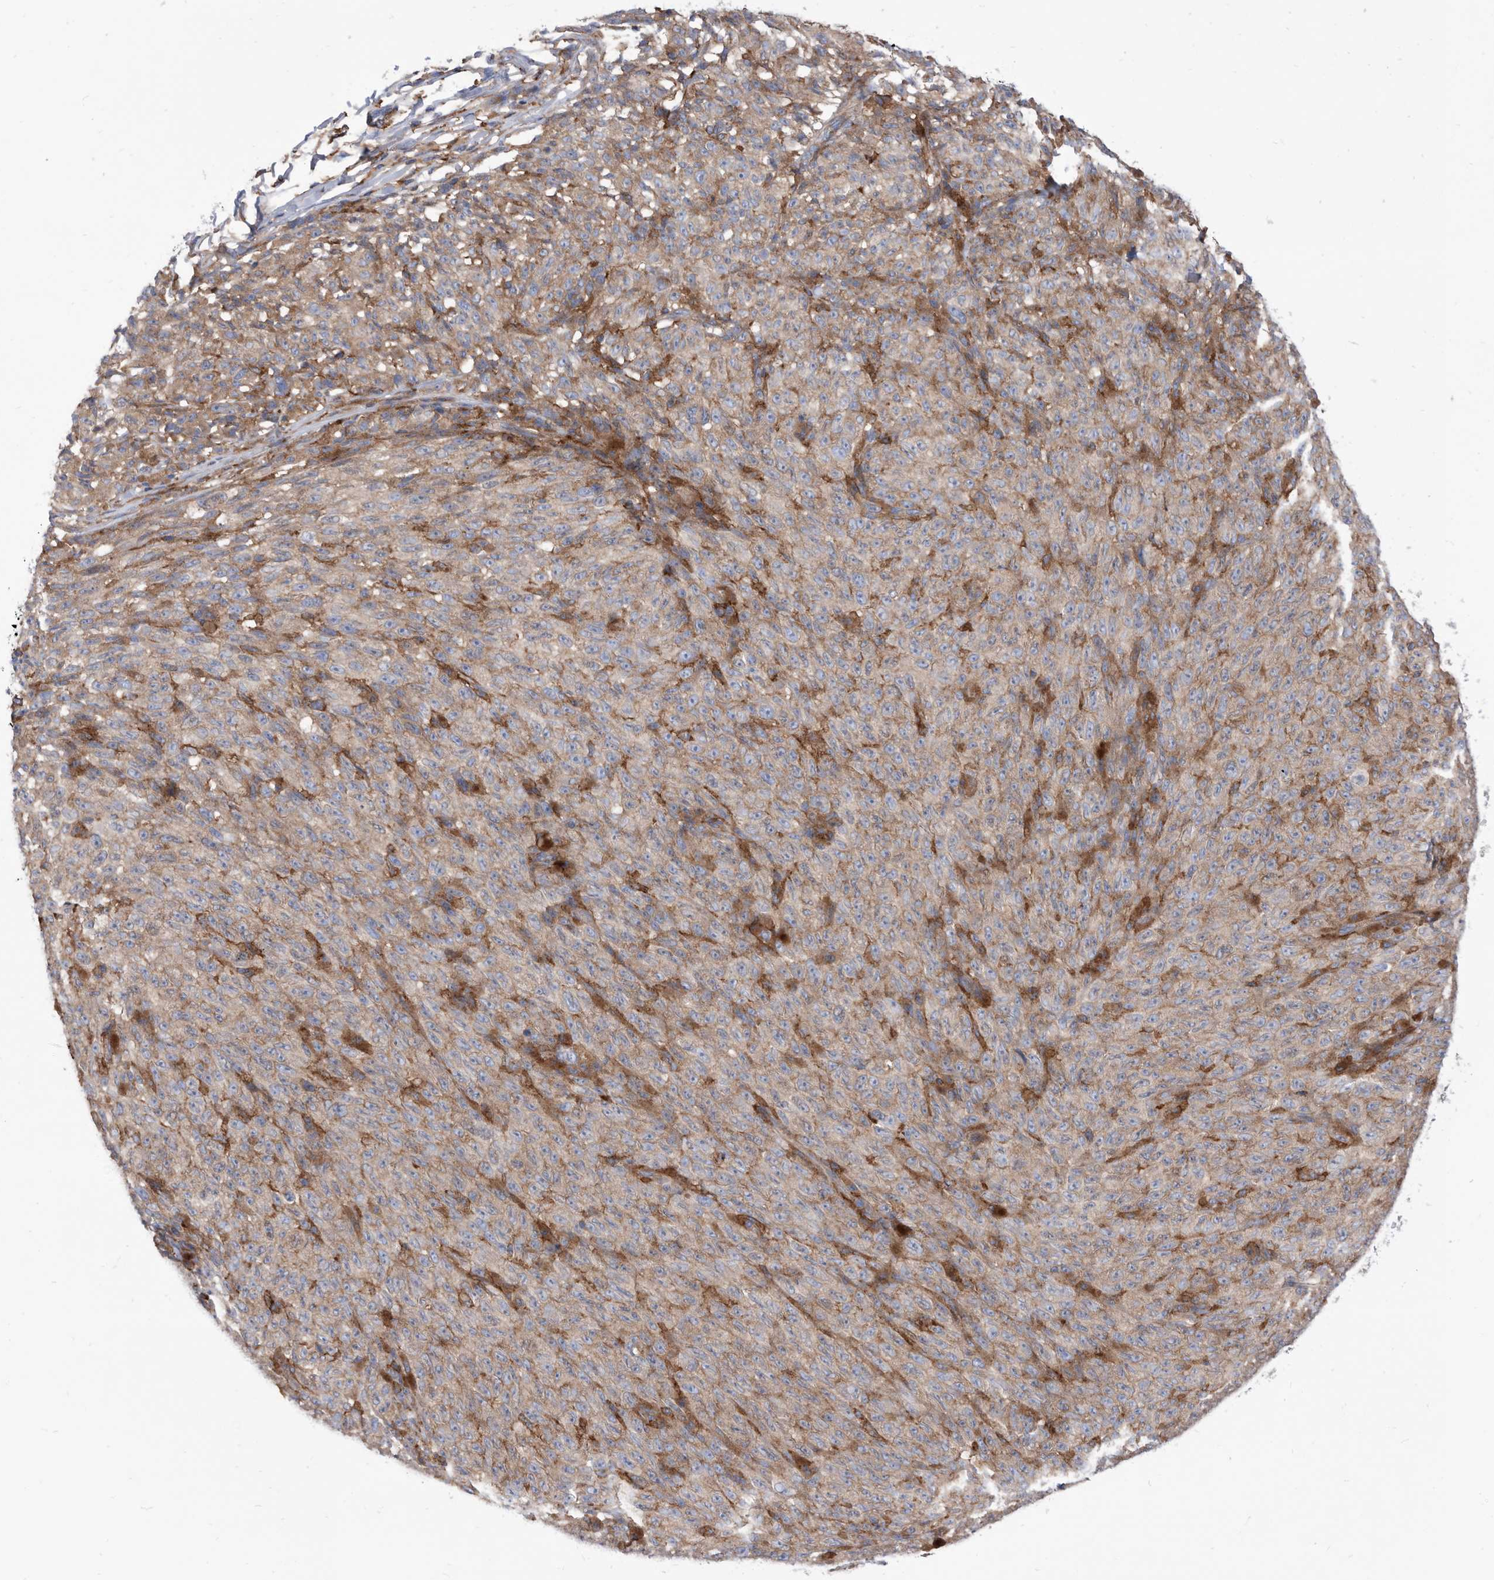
{"staining": {"intensity": "weak", "quantity": ">75%", "location": "cytoplasmic/membranous"}, "tissue": "melanoma", "cell_type": "Tumor cells", "image_type": "cancer", "snomed": [{"axis": "morphology", "description": "Malignant melanoma, NOS"}, {"axis": "topography", "description": "Skin"}], "caption": "A low amount of weak cytoplasmic/membranous staining is present in about >75% of tumor cells in melanoma tissue.", "gene": "SMG7", "patient": {"sex": "female", "age": 82}}